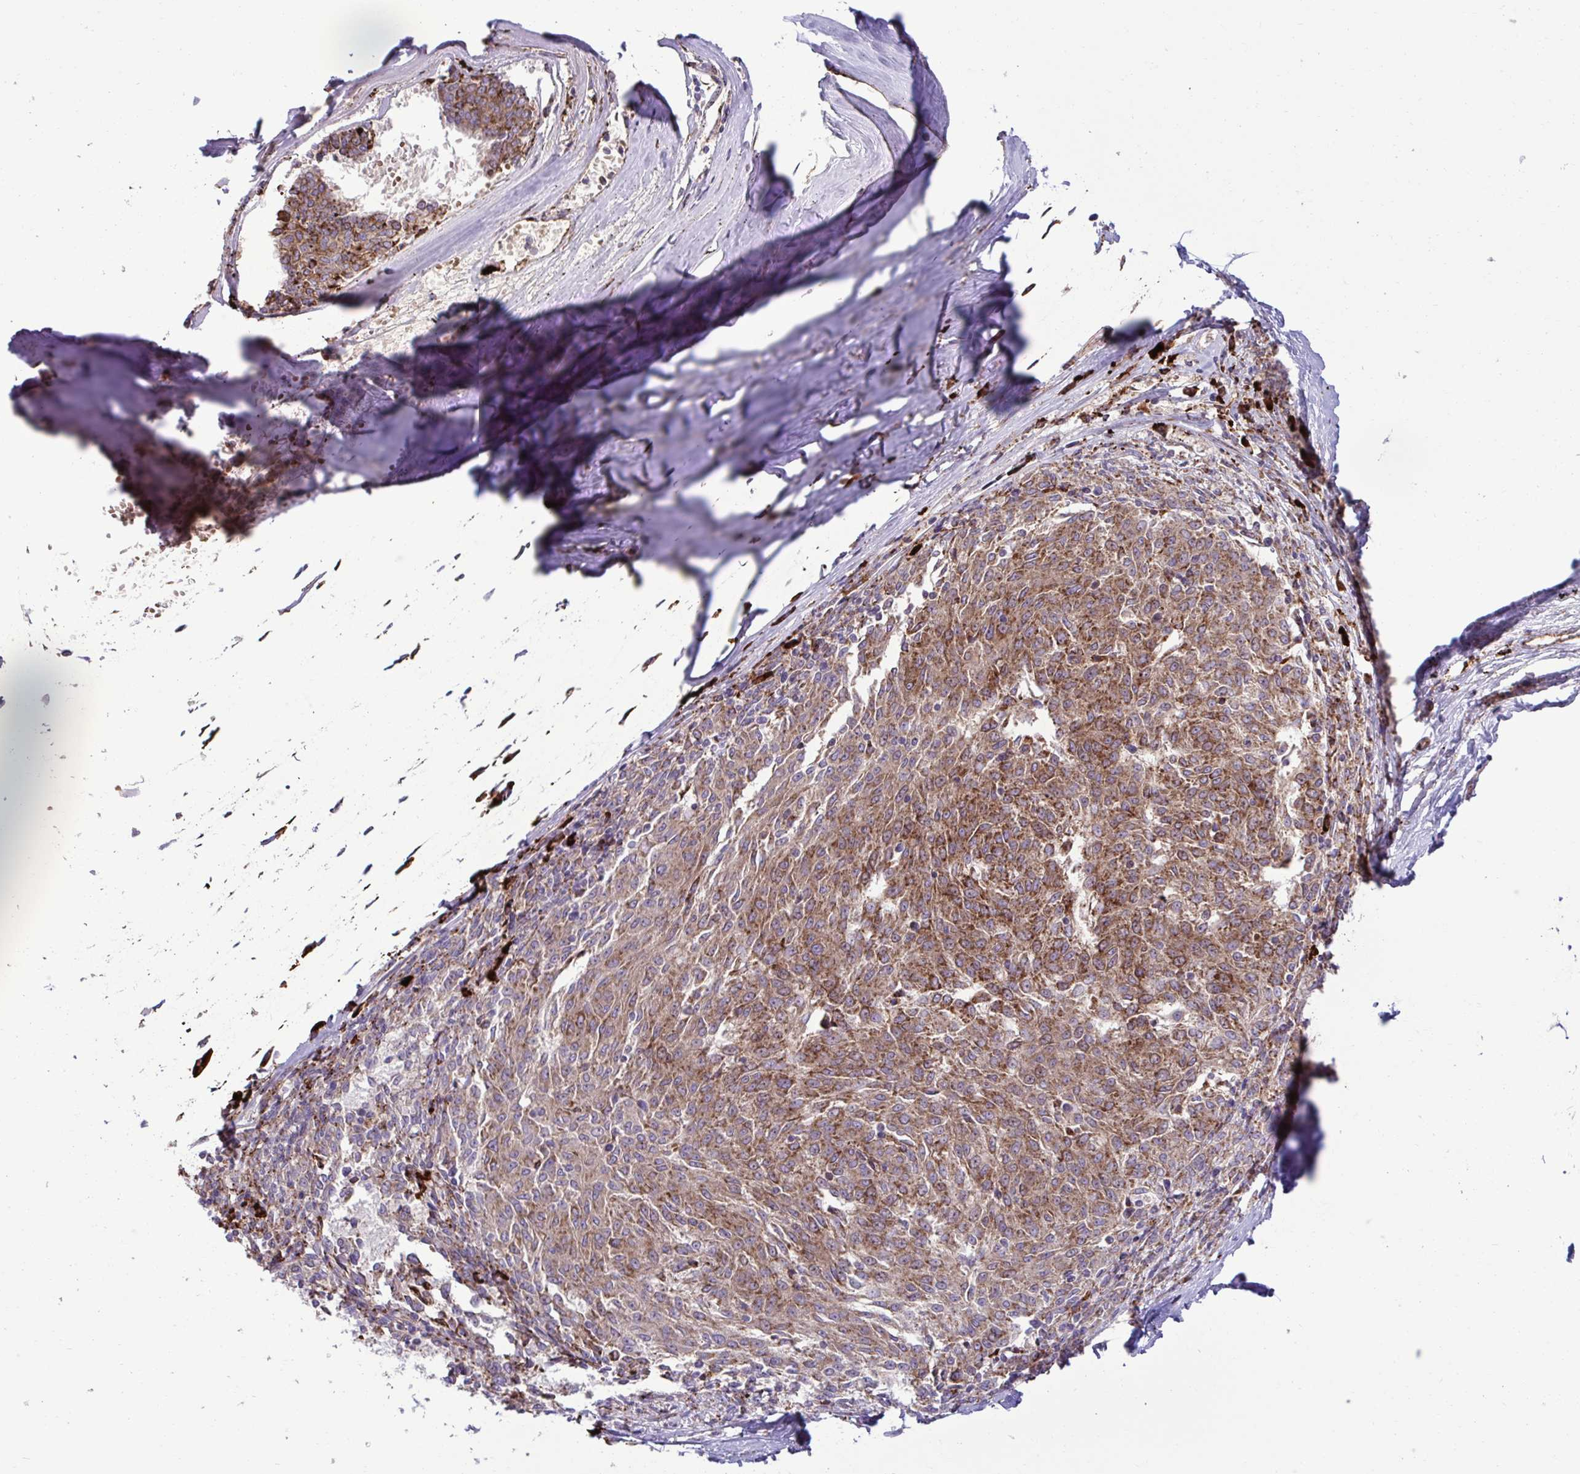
{"staining": {"intensity": "moderate", "quantity": ">75%", "location": "cytoplasmic/membranous"}, "tissue": "melanoma", "cell_type": "Tumor cells", "image_type": "cancer", "snomed": [{"axis": "morphology", "description": "Malignant melanoma, NOS"}, {"axis": "topography", "description": "Skin"}], "caption": "Immunohistochemical staining of melanoma displays medium levels of moderate cytoplasmic/membranous protein expression in approximately >75% of tumor cells.", "gene": "LIMS1", "patient": {"sex": "female", "age": 72}}